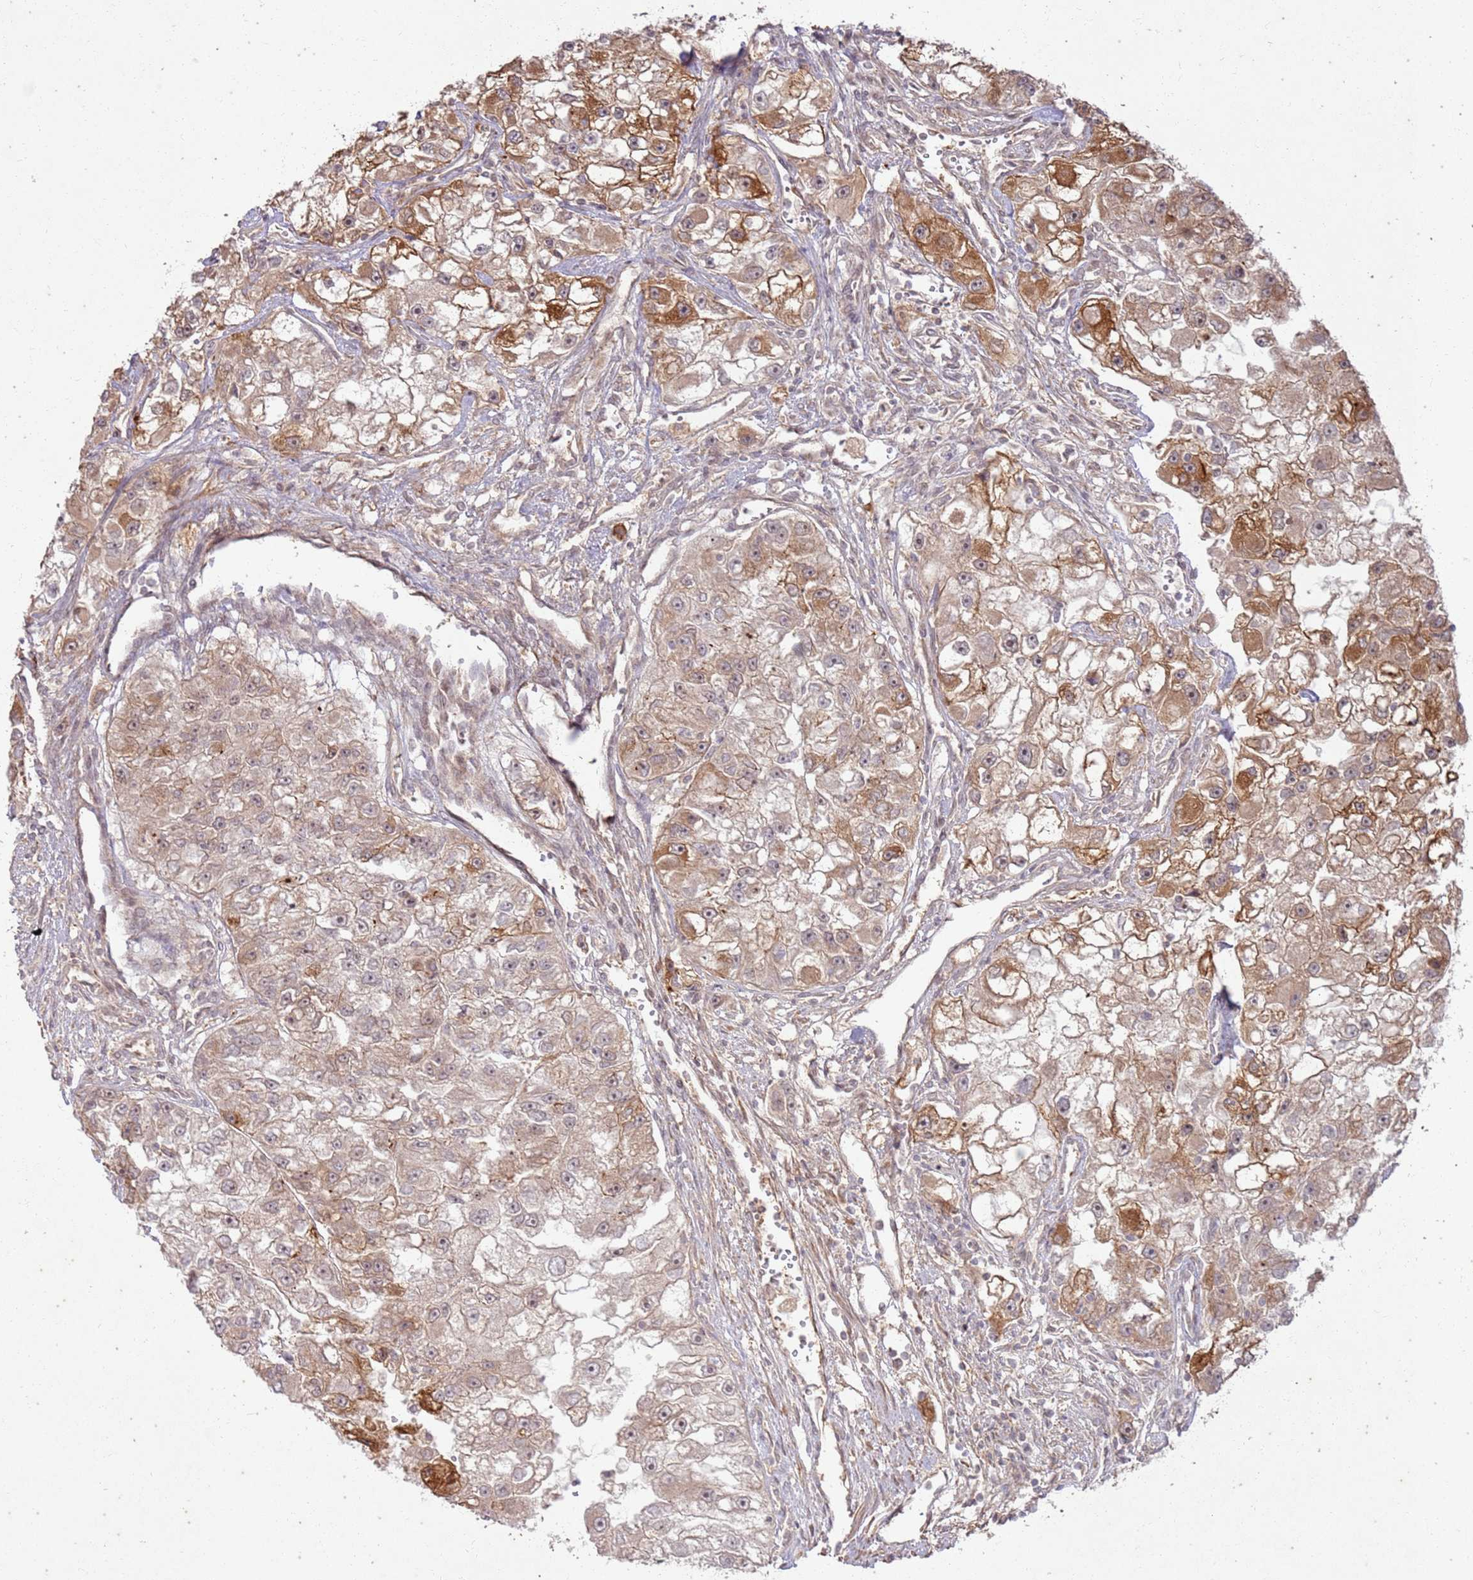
{"staining": {"intensity": "strong", "quantity": "25%-75%", "location": "cytoplasmic/membranous"}, "tissue": "renal cancer", "cell_type": "Tumor cells", "image_type": "cancer", "snomed": [{"axis": "morphology", "description": "Adenocarcinoma, NOS"}, {"axis": "topography", "description": "Kidney"}], "caption": "Immunohistochemistry (IHC) of renal cancer shows high levels of strong cytoplasmic/membranous staining in approximately 25%-75% of tumor cells.", "gene": "ZNF623", "patient": {"sex": "male", "age": 63}}